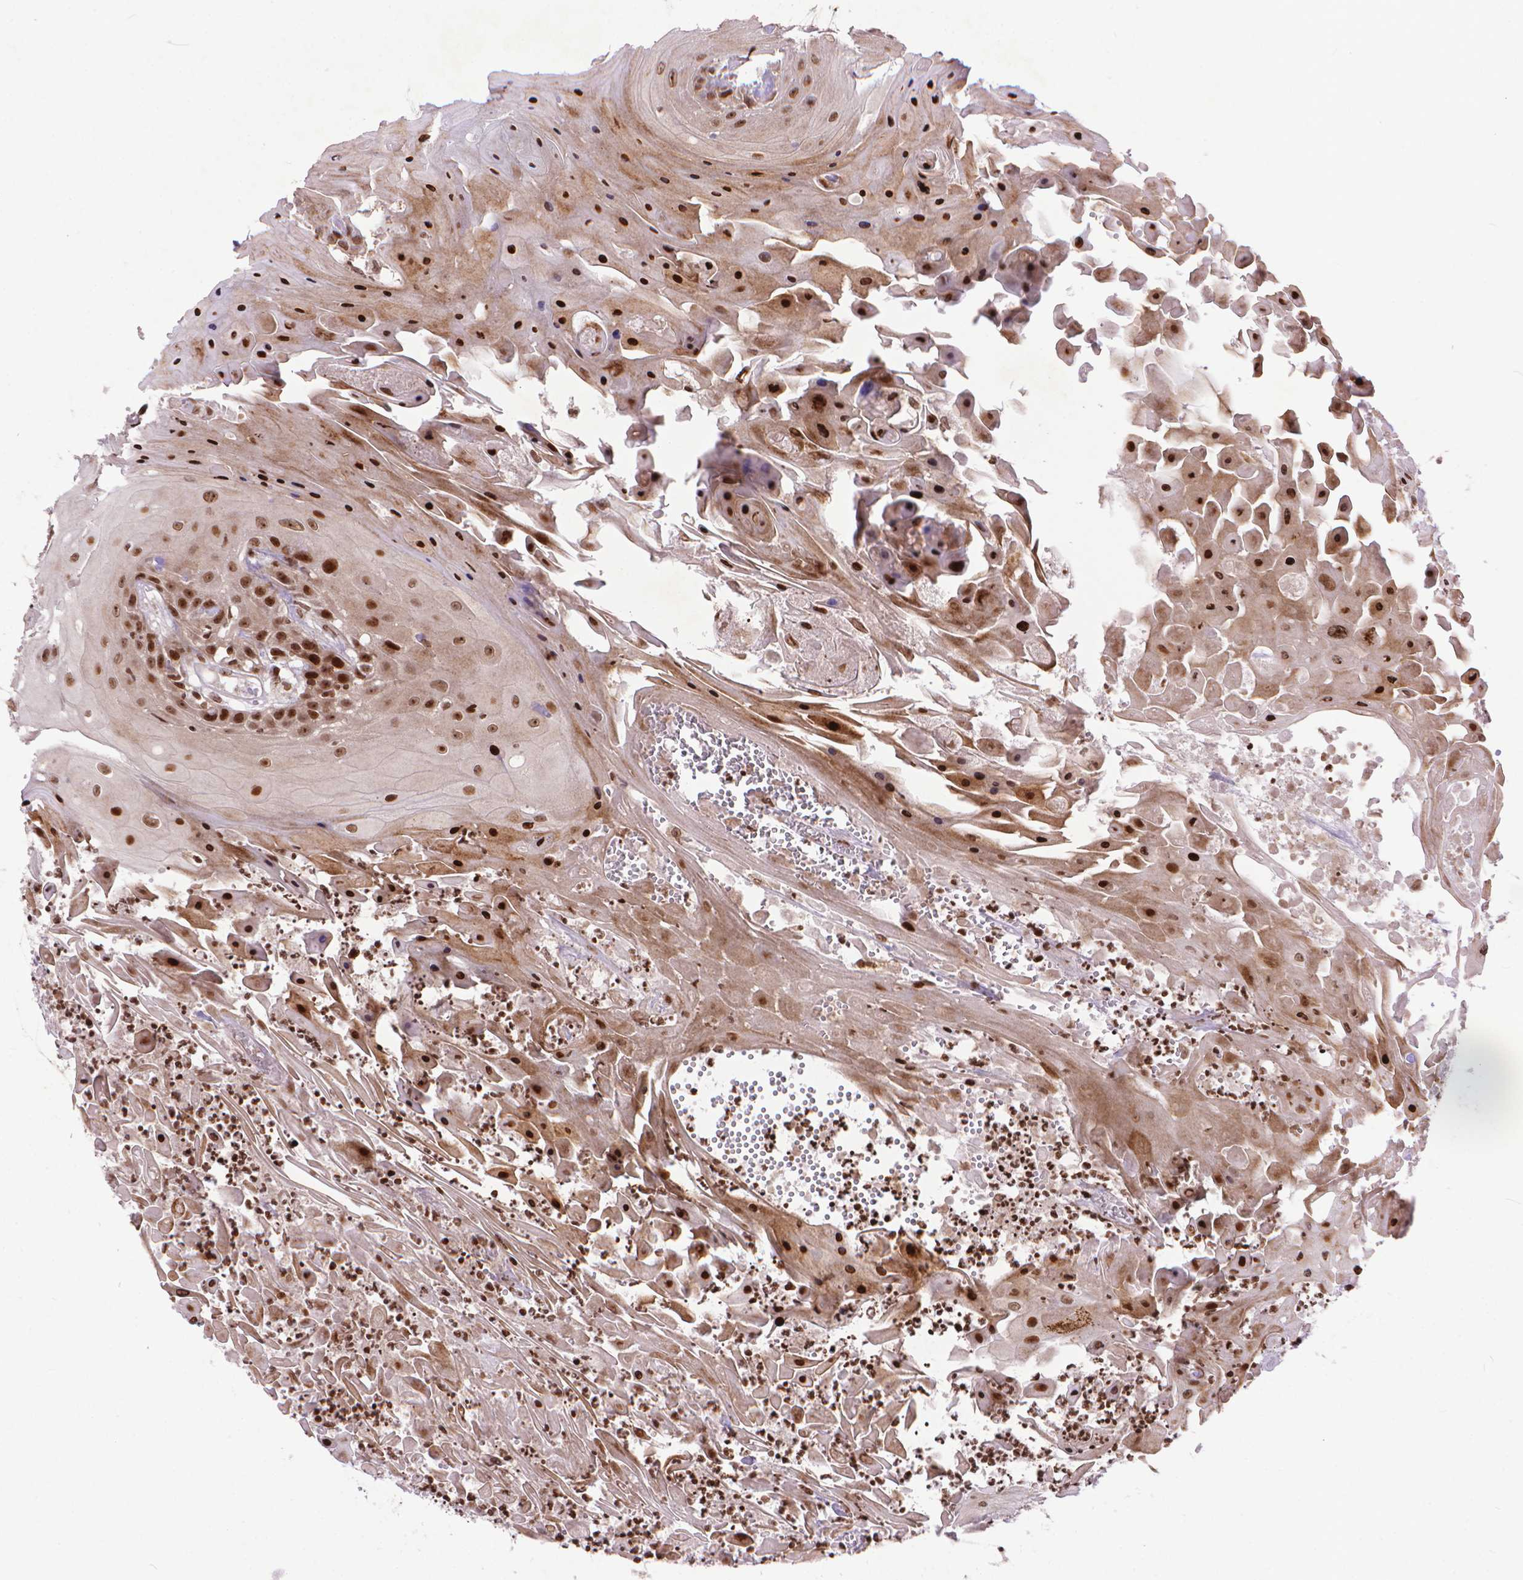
{"staining": {"intensity": "strong", "quantity": ">75%", "location": "nuclear"}, "tissue": "head and neck cancer", "cell_type": "Tumor cells", "image_type": "cancer", "snomed": [{"axis": "morphology", "description": "Squamous cell carcinoma, NOS"}, {"axis": "topography", "description": "Skin"}, {"axis": "topography", "description": "Head-Neck"}], "caption": "A high amount of strong nuclear expression is appreciated in approximately >75% of tumor cells in squamous cell carcinoma (head and neck) tissue.", "gene": "AMER1", "patient": {"sex": "male", "age": 80}}